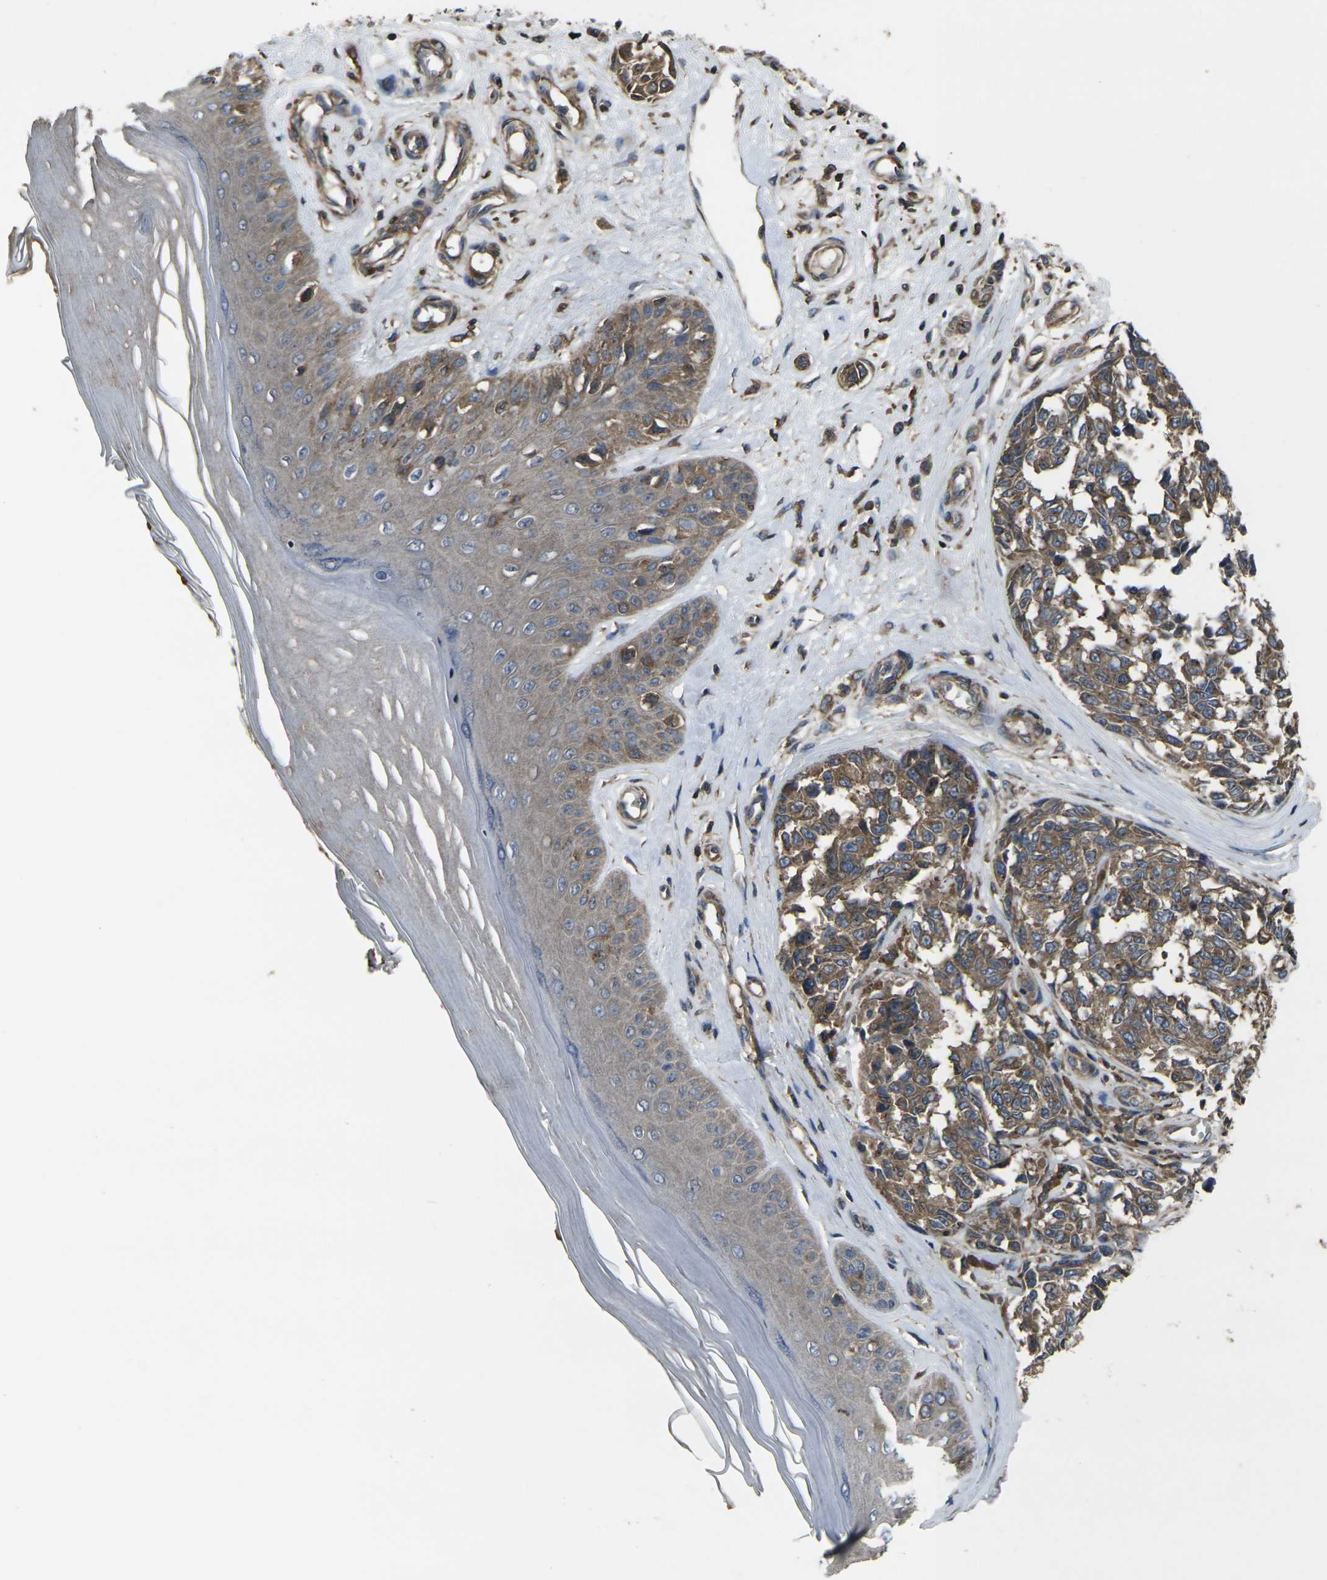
{"staining": {"intensity": "moderate", "quantity": ">75%", "location": "cytoplasmic/membranous"}, "tissue": "melanoma", "cell_type": "Tumor cells", "image_type": "cancer", "snomed": [{"axis": "morphology", "description": "Malignant melanoma, NOS"}, {"axis": "topography", "description": "Skin"}], "caption": "Melanoma tissue reveals moderate cytoplasmic/membranous expression in about >75% of tumor cells", "gene": "PRKACB", "patient": {"sex": "female", "age": 64}}